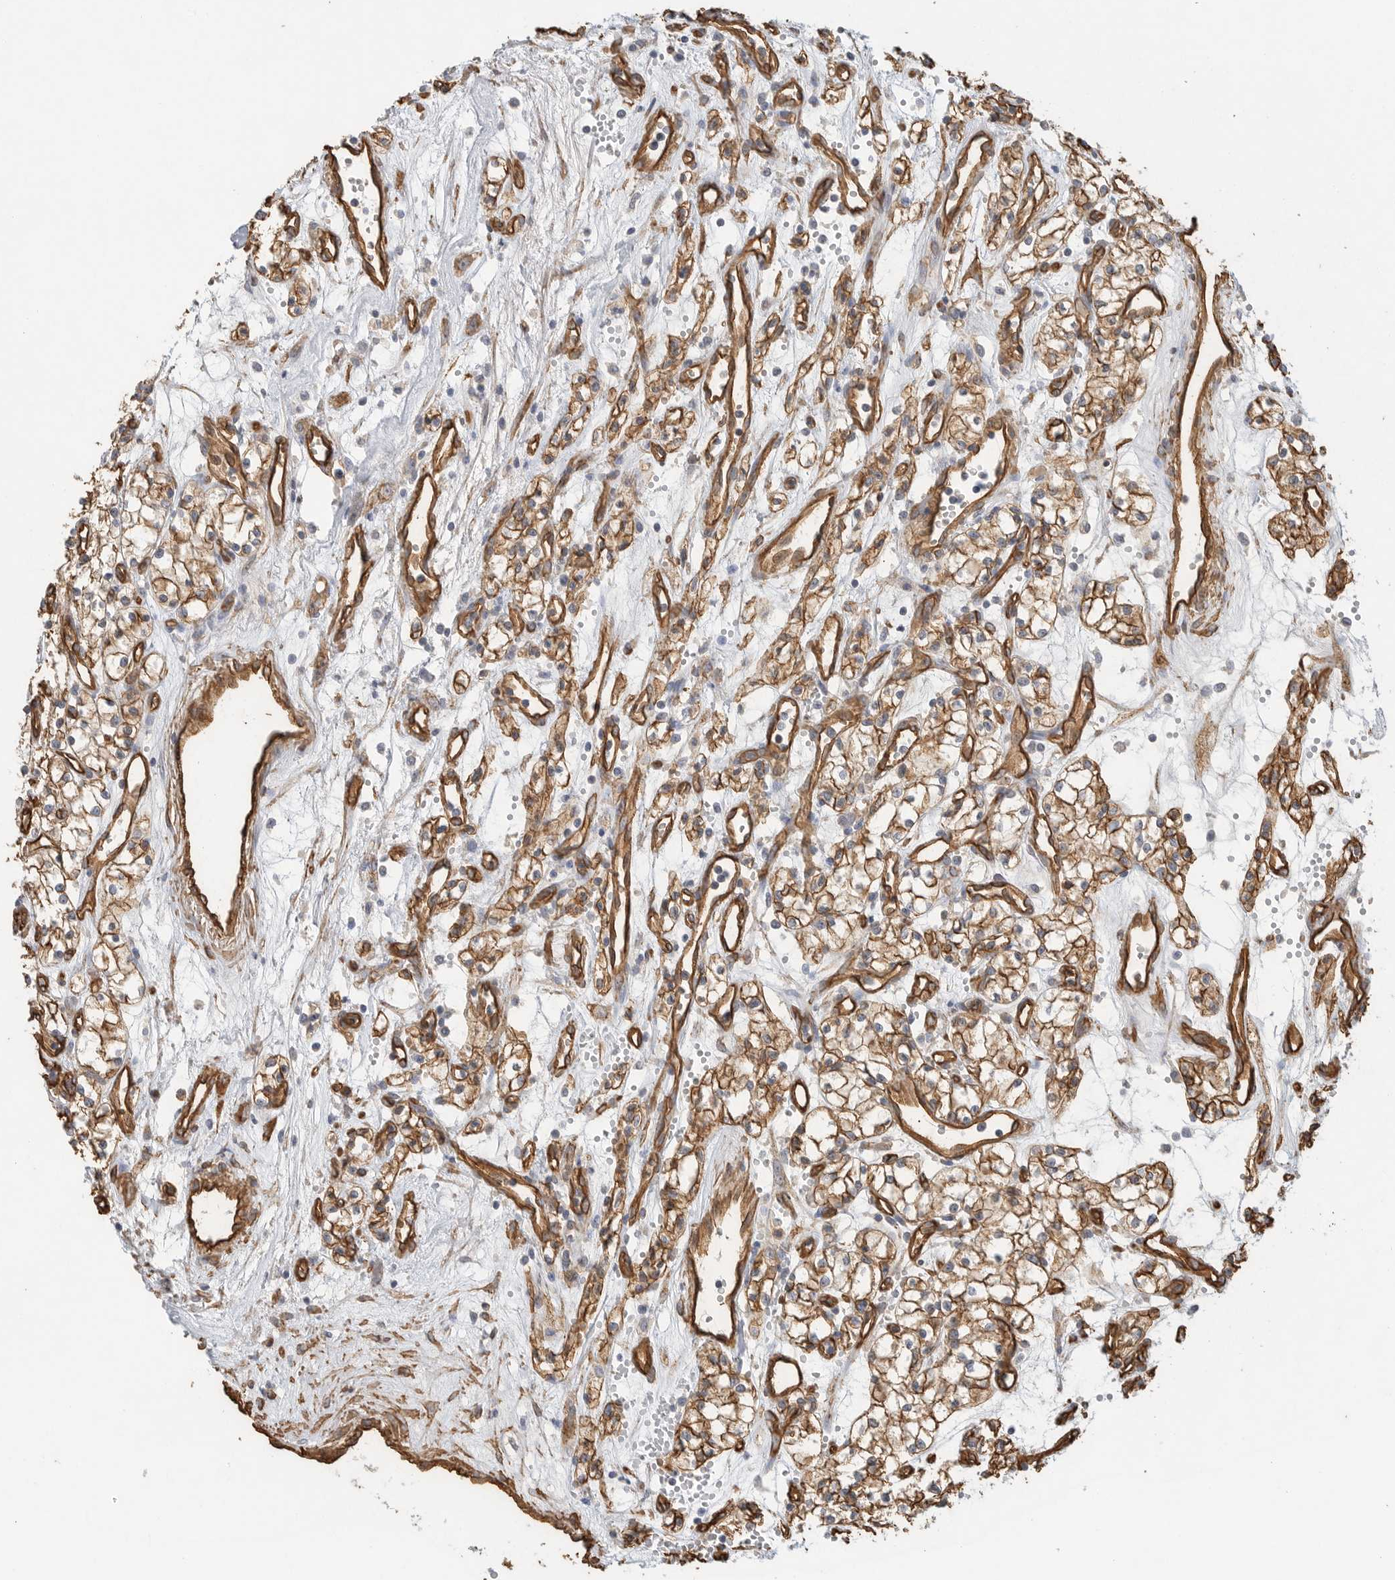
{"staining": {"intensity": "moderate", "quantity": ">75%", "location": "cytoplasmic/membranous"}, "tissue": "renal cancer", "cell_type": "Tumor cells", "image_type": "cancer", "snomed": [{"axis": "morphology", "description": "Adenocarcinoma, NOS"}, {"axis": "topography", "description": "Kidney"}], "caption": "An image showing moderate cytoplasmic/membranous positivity in approximately >75% of tumor cells in renal cancer, as visualized by brown immunohistochemical staining.", "gene": "JMJD4", "patient": {"sex": "male", "age": 59}}